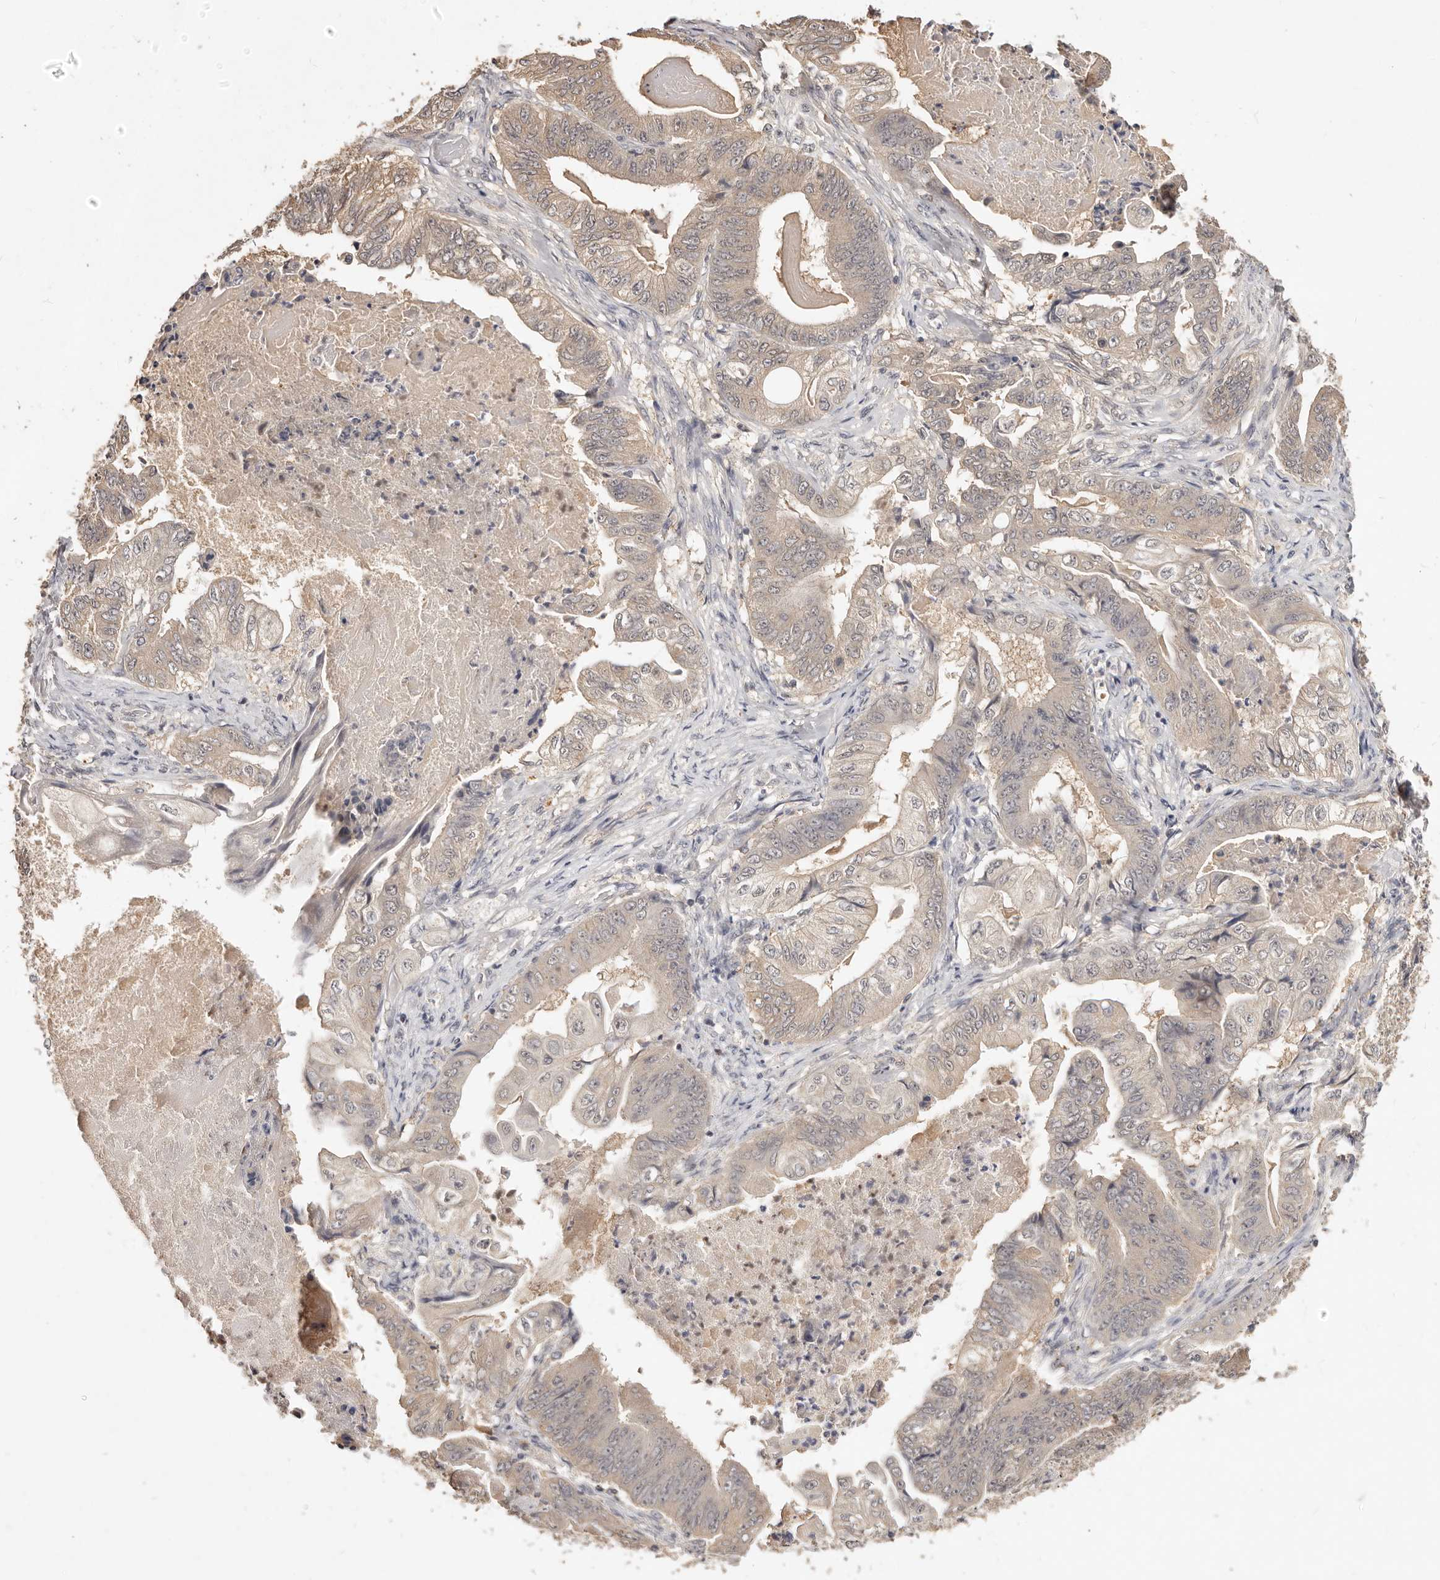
{"staining": {"intensity": "weak", "quantity": "25%-75%", "location": "cytoplasmic/membranous"}, "tissue": "stomach cancer", "cell_type": "Tumor cells", "image_type": "cancer", "snomed": [{"axis": "morphology", "description": "Adenocarcinoma, NOS"}, {"axis": "topography", "description": "Stomach"}], "caption": "Stomach adenocarcinoma was stained to show a protein in brown. There is low levels of weak cytoplasmic/membranous positivity in approximately 25%-75% of tumor cells. (Stains: DAB (3,3'-diaminobenzidine) in brown, nuclei in blue, Microscopy: brightfield microscopy at high magnification).", "gene": "TSPAN13", "patient": {"sex": "female", "age": 73}}